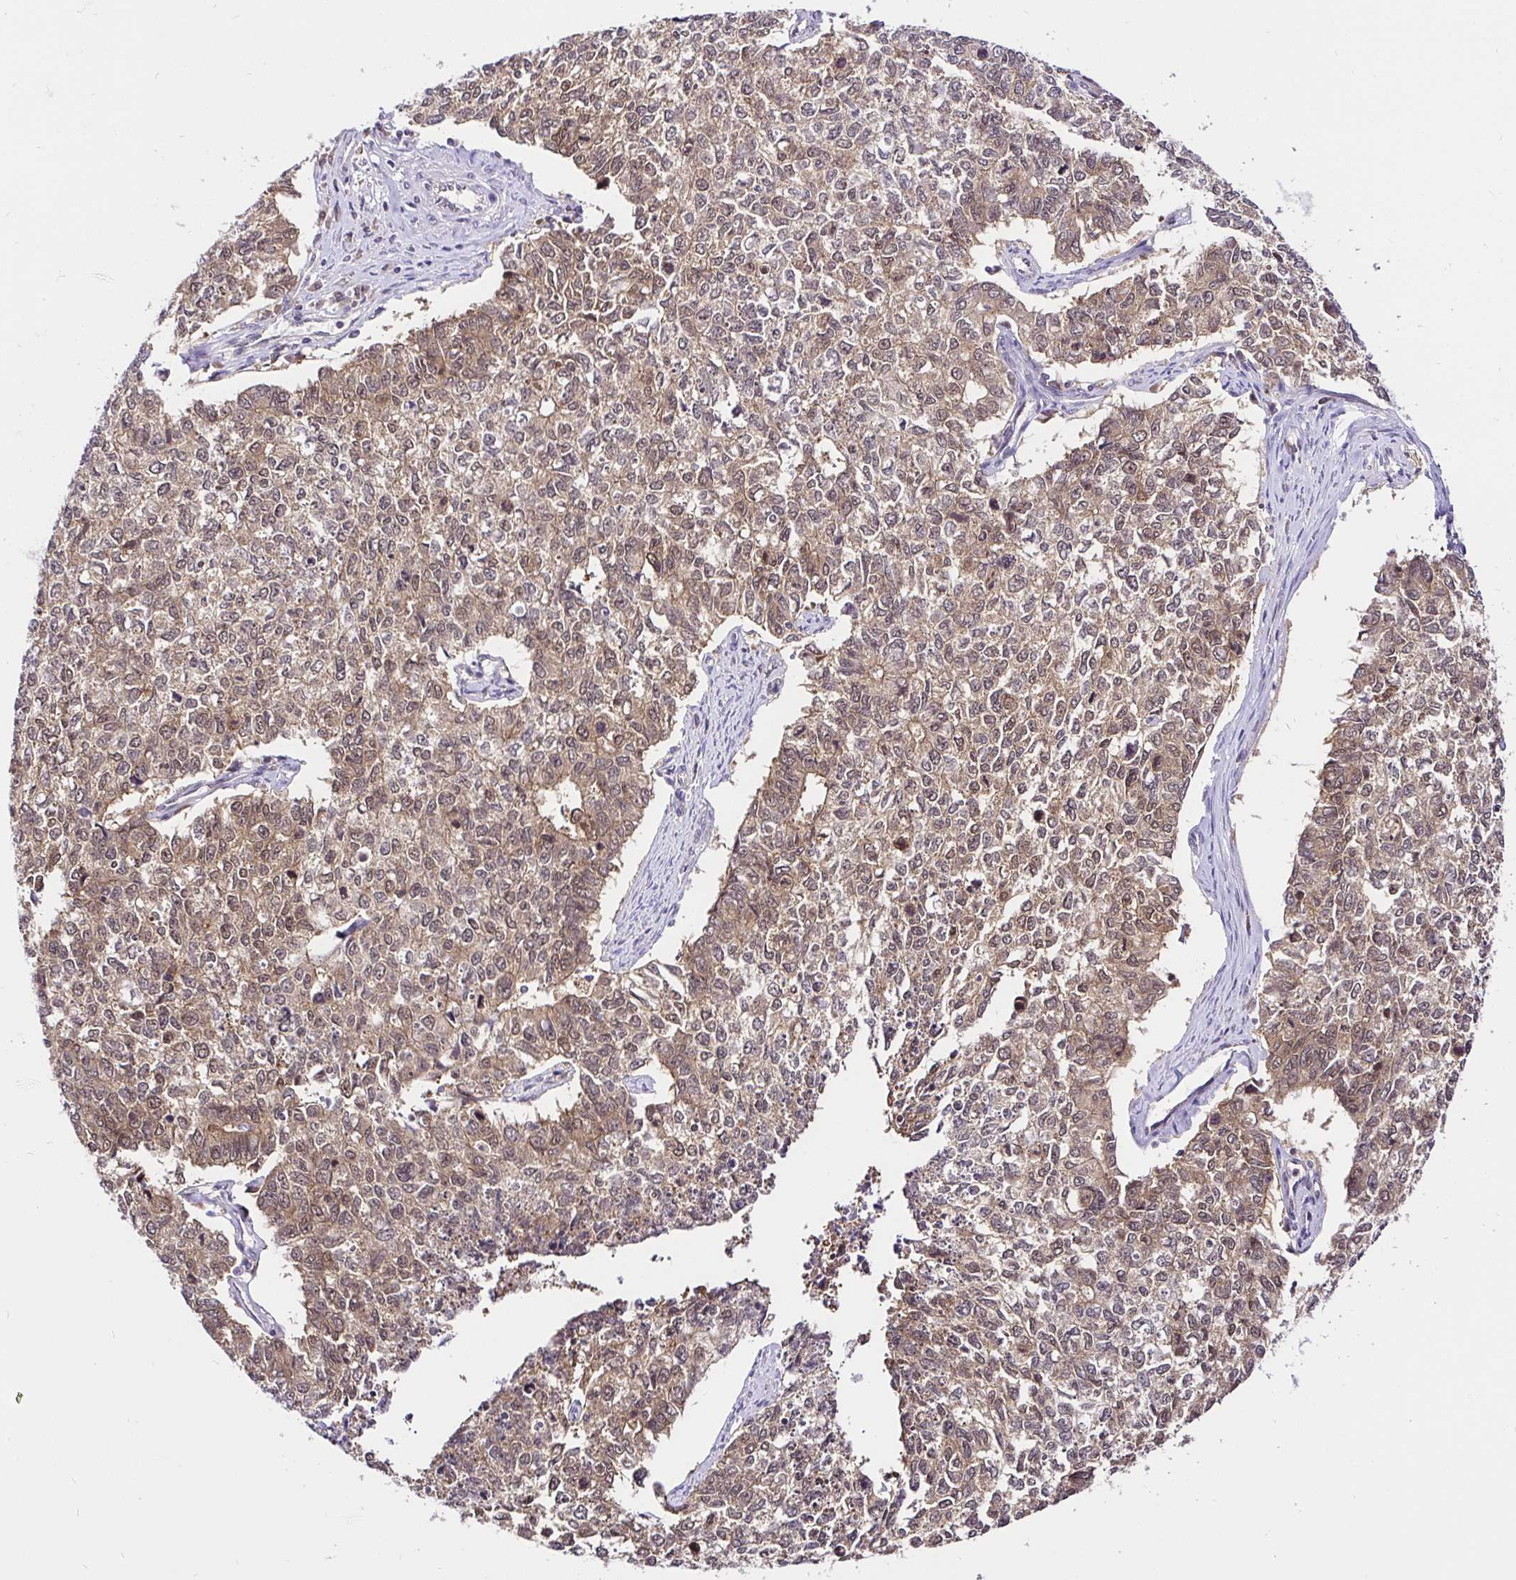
{"staining": {"intensity": "moderate", "quantity": ">75%", "location": "cytoplasmic/membranous"}, "tissue": "cervical cancer", "cell_type": "Tumor cells", "image_type": "cancer", "snomed": [{"axis": "morphology", "description": "Adenocarcinoma, NOS"}, {"axis": "topography", "description": "Cervix"}], "caption": "Immunohistochemical staining of human cervical cancer (adenocarcinoma) demonstrates medium levels of moderate cytoplasmic/membranous positivity in approximately >75% of tumor cells.", "gene": "UBE2M", "patient": {"sex": "female", "age": 63}}